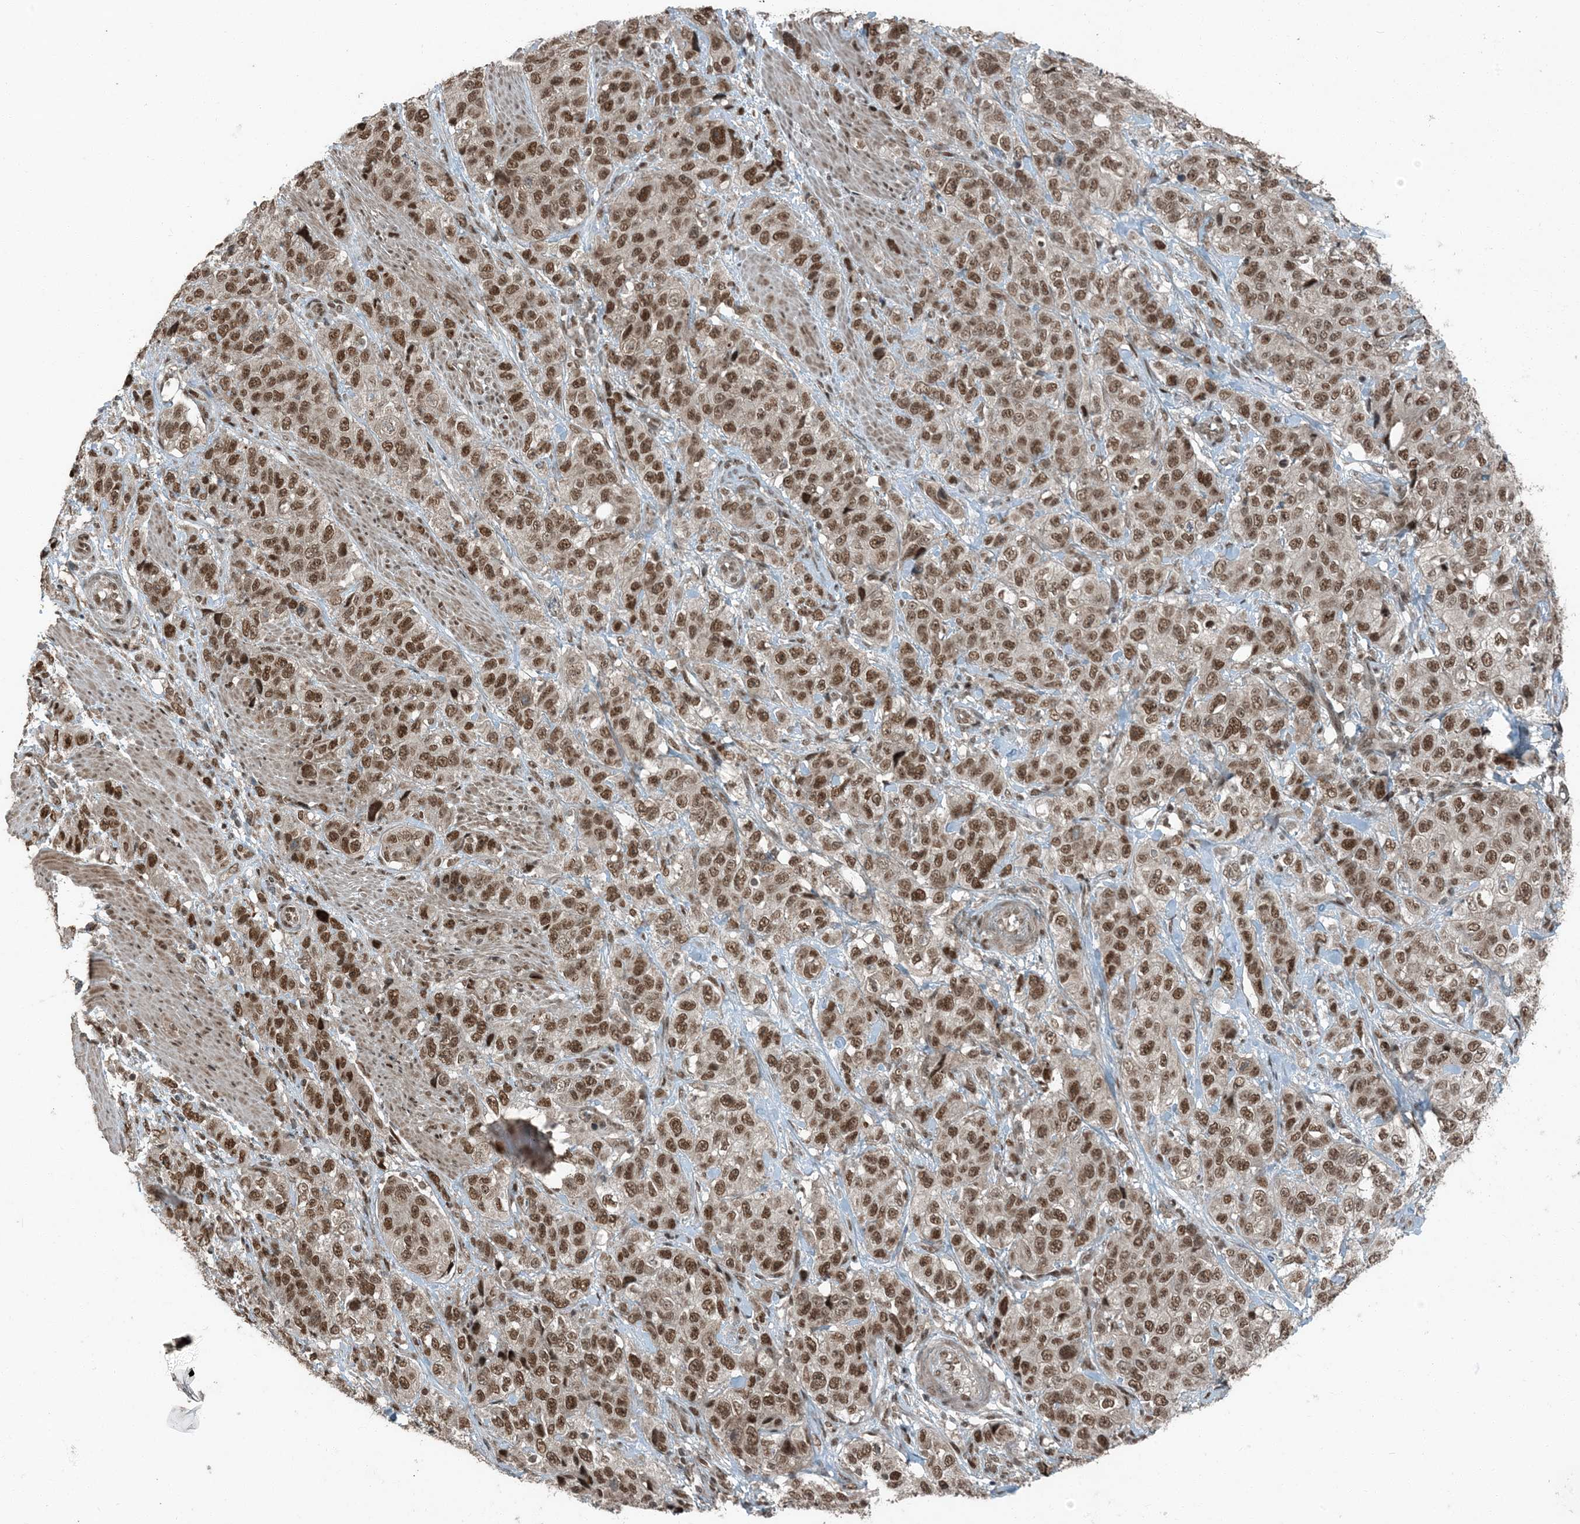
{"staining": {"intensity": "moderate", "quantity": ">75%", "location": "nuclear"}, "tissue": "stomach cancer", "cell_type": "Tumor cells", "image_type": "cancer", "snomed": [{"axis": "morphology", "description": "Adenocarcinoma, NOS"}, {"axis": "topography", "description": "Stomach"}], "caption": "Brown immunohistochemical staining in adenocarcinoma (stomach) displays moderate nuclear positivity in approximately >75% of tumor cells.", "gene": "TRAPPC12", "patient": {"sex": "male", "age": 48}}